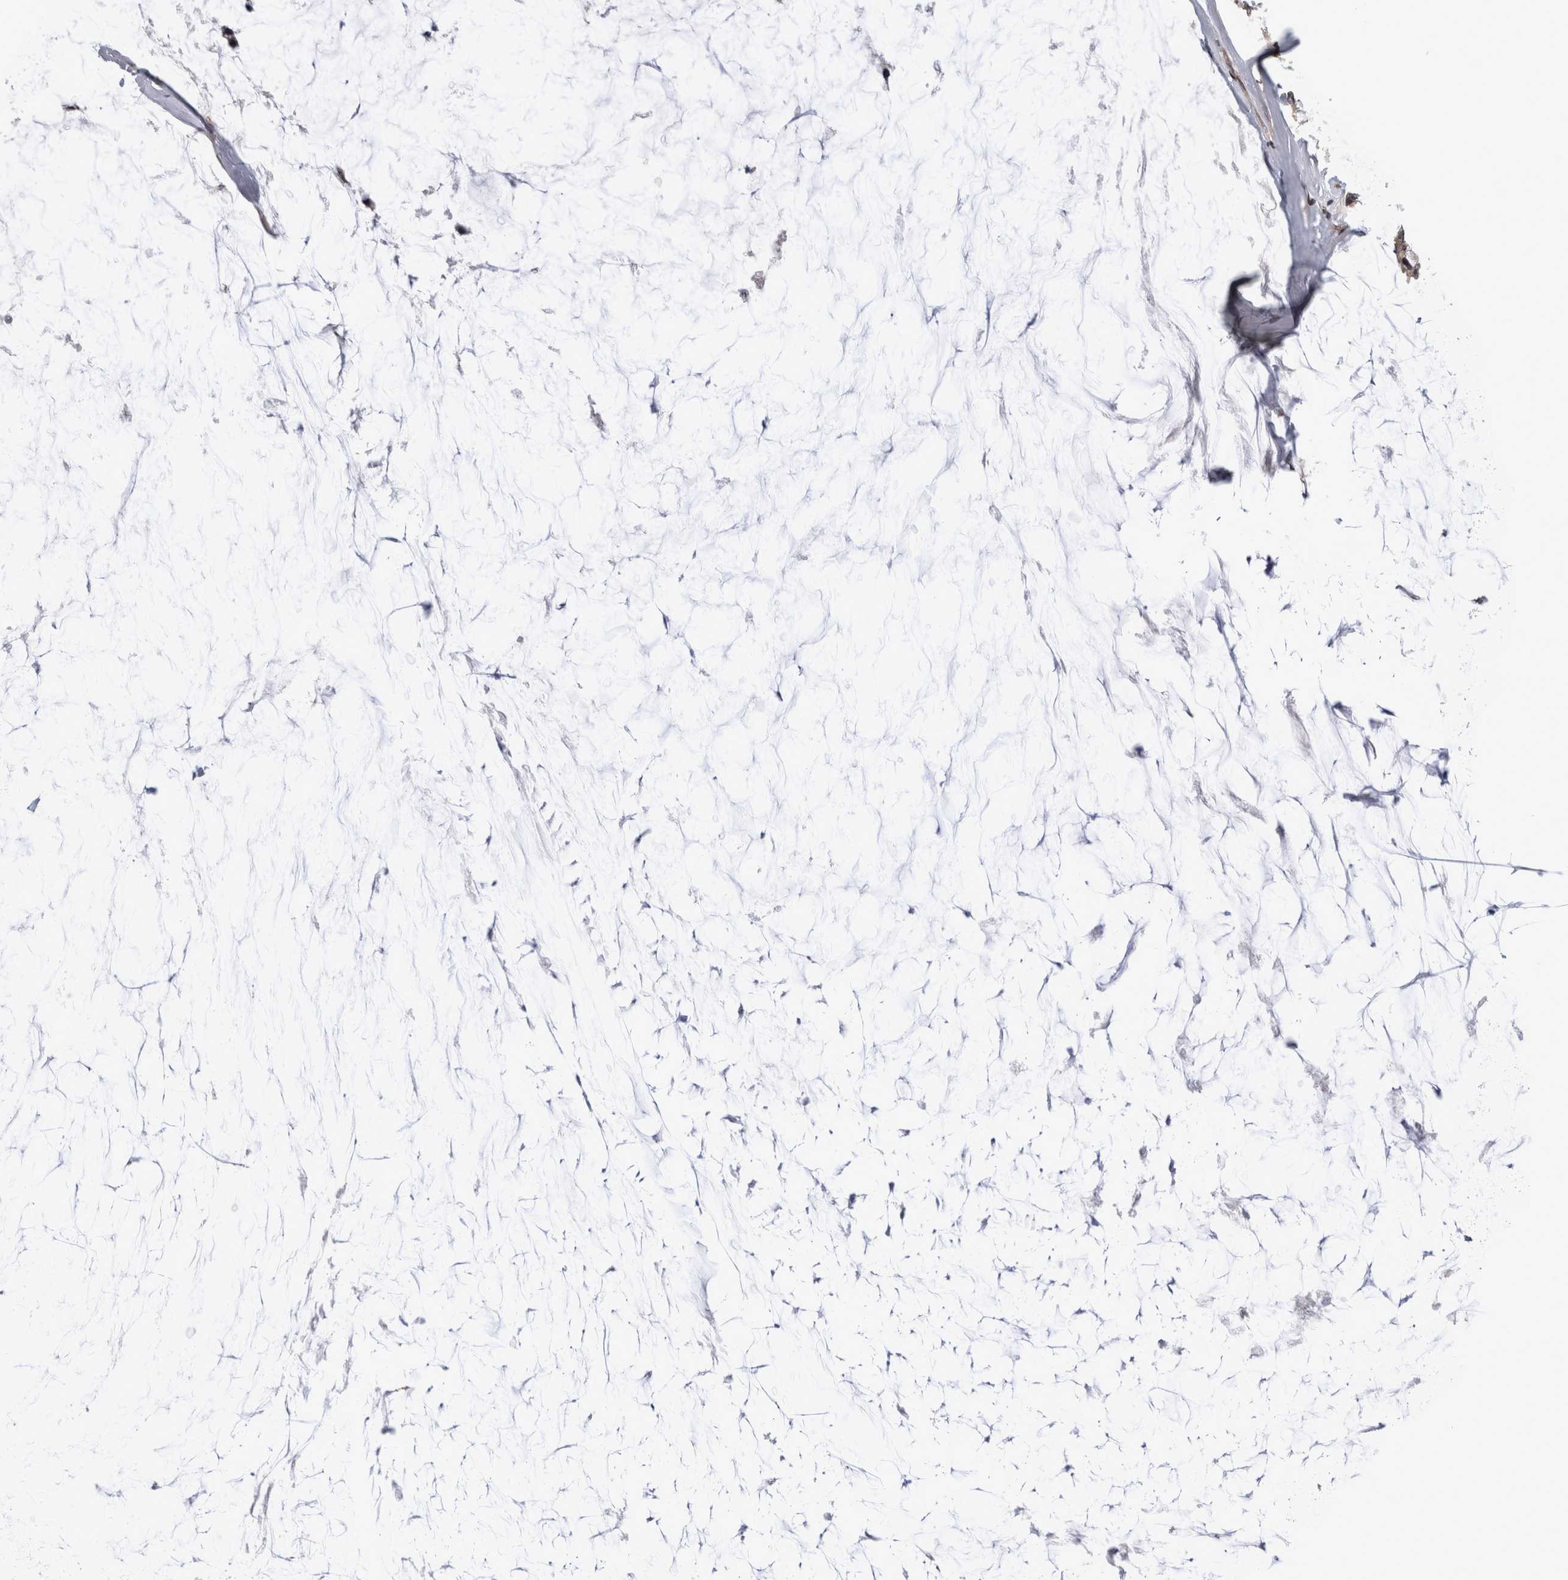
{"staining": {"intensity": "weak", "quantity": "<25%", "location": "cytoplasmic/membranous"}, "tissue": "ovarian cancer", "cell_type": "Tumor cells", "image_type": "cancer", "snomed": [{"axis": "morphology", "description": "Cystadenocarcinoma, mucinous, NOS"}, {"axis": "topography", "description": "Ovary"}], "caption": "Immunohistochemical staining of human ovarian cancer exhibits no significant staining in tumor cells.", "gene": "ATXN2", "patient": {"sex": "female", "age": 39}}